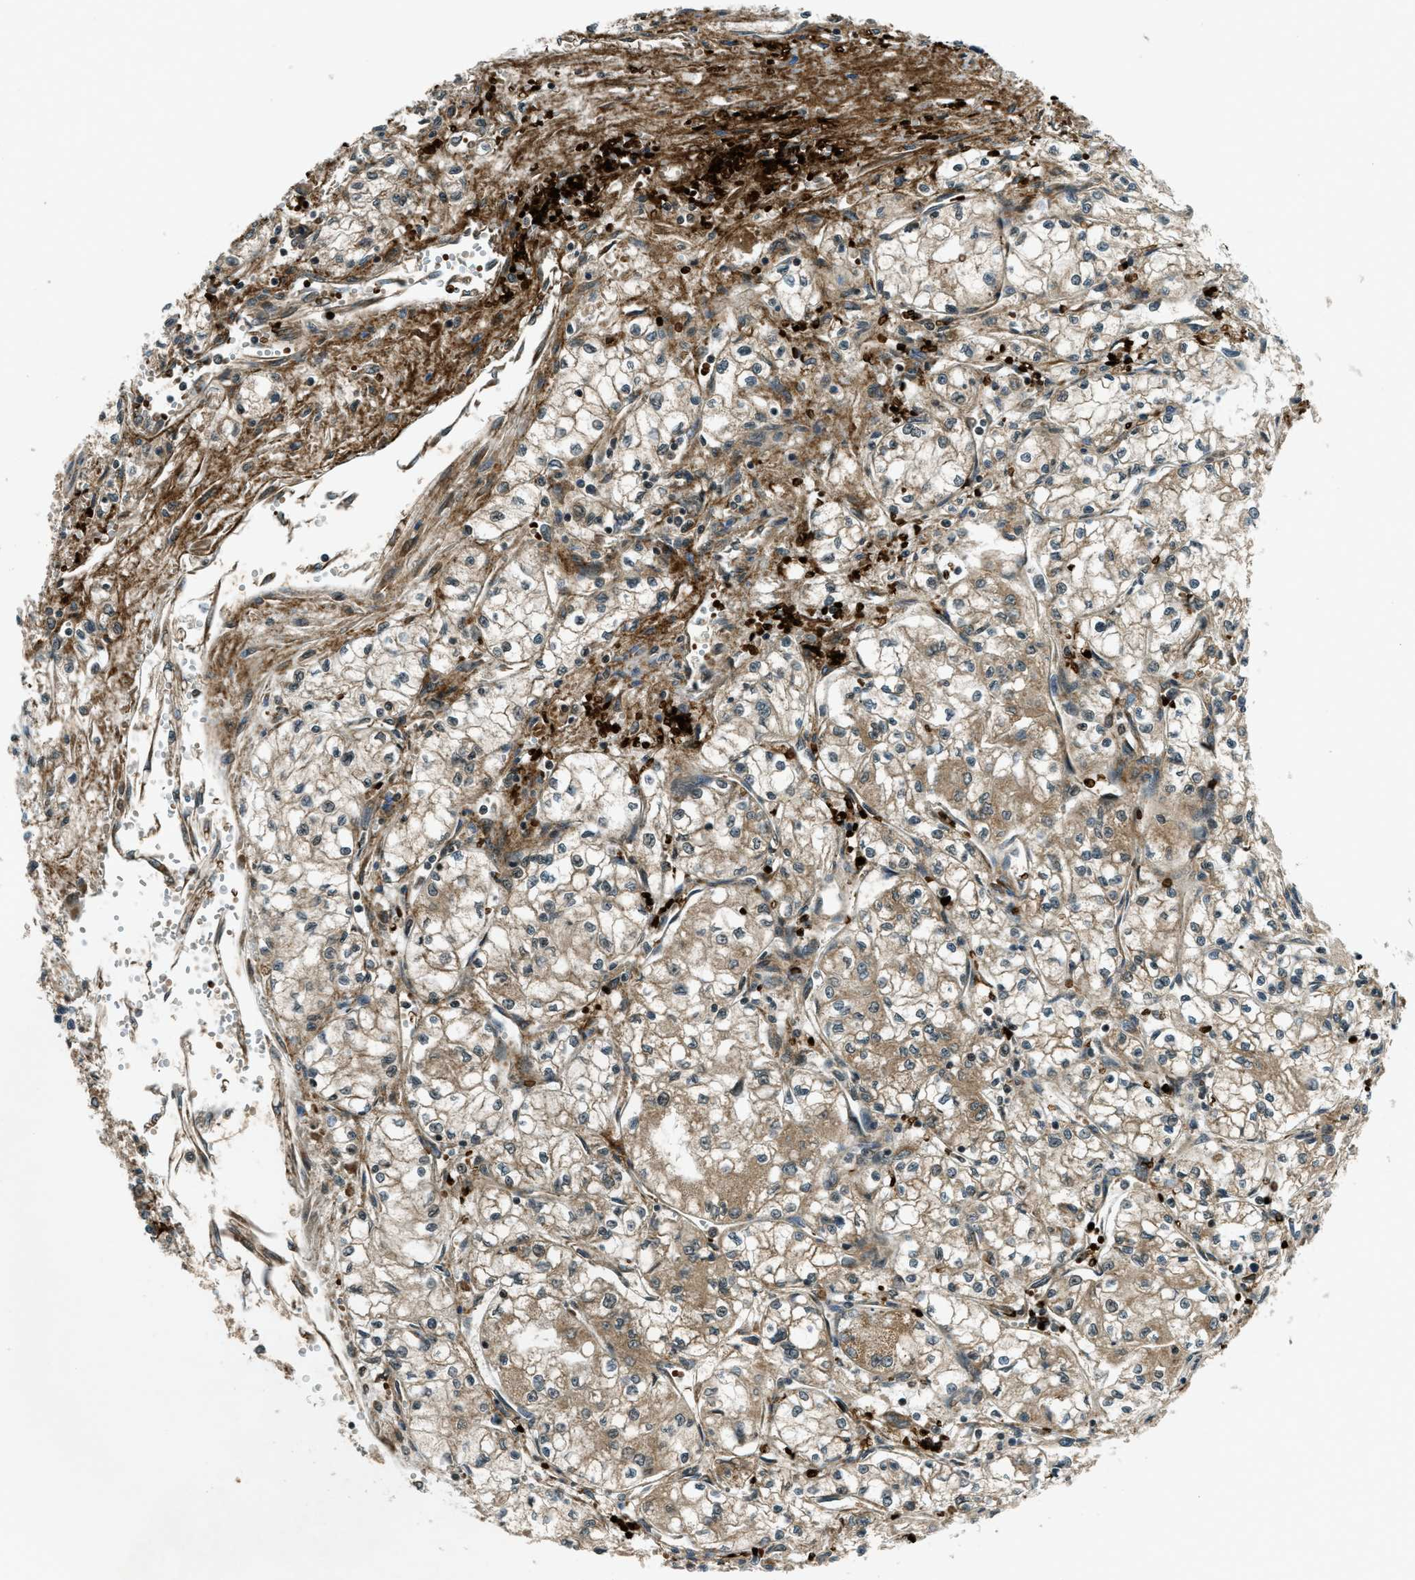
{"staining": {"intensity": "weak", "quantity": ">75%", "location": "cytoplasmic/membranous"}, "tissue": "renal cancer", "cell_type": "Tumor cells", "image_type": "cancer", "snomed": [{"axis": "morphology", "description": "Normal tissue, NOS"}, {"axis": "morphology", "description": "Adenocarcinoma, NOS"}, {"axis": "topography", "description": "Kidney"}], "caption": "Protein positivity by IHC displays weak cytoplasmic/membranous expression in about >75% of tumor cells in renal adenocarcinoma. (DAB IHC with brightfield microscopy, high magnification).", "gene": "EIF2AK3", "patient": {"sex": "male", "age": 59}}